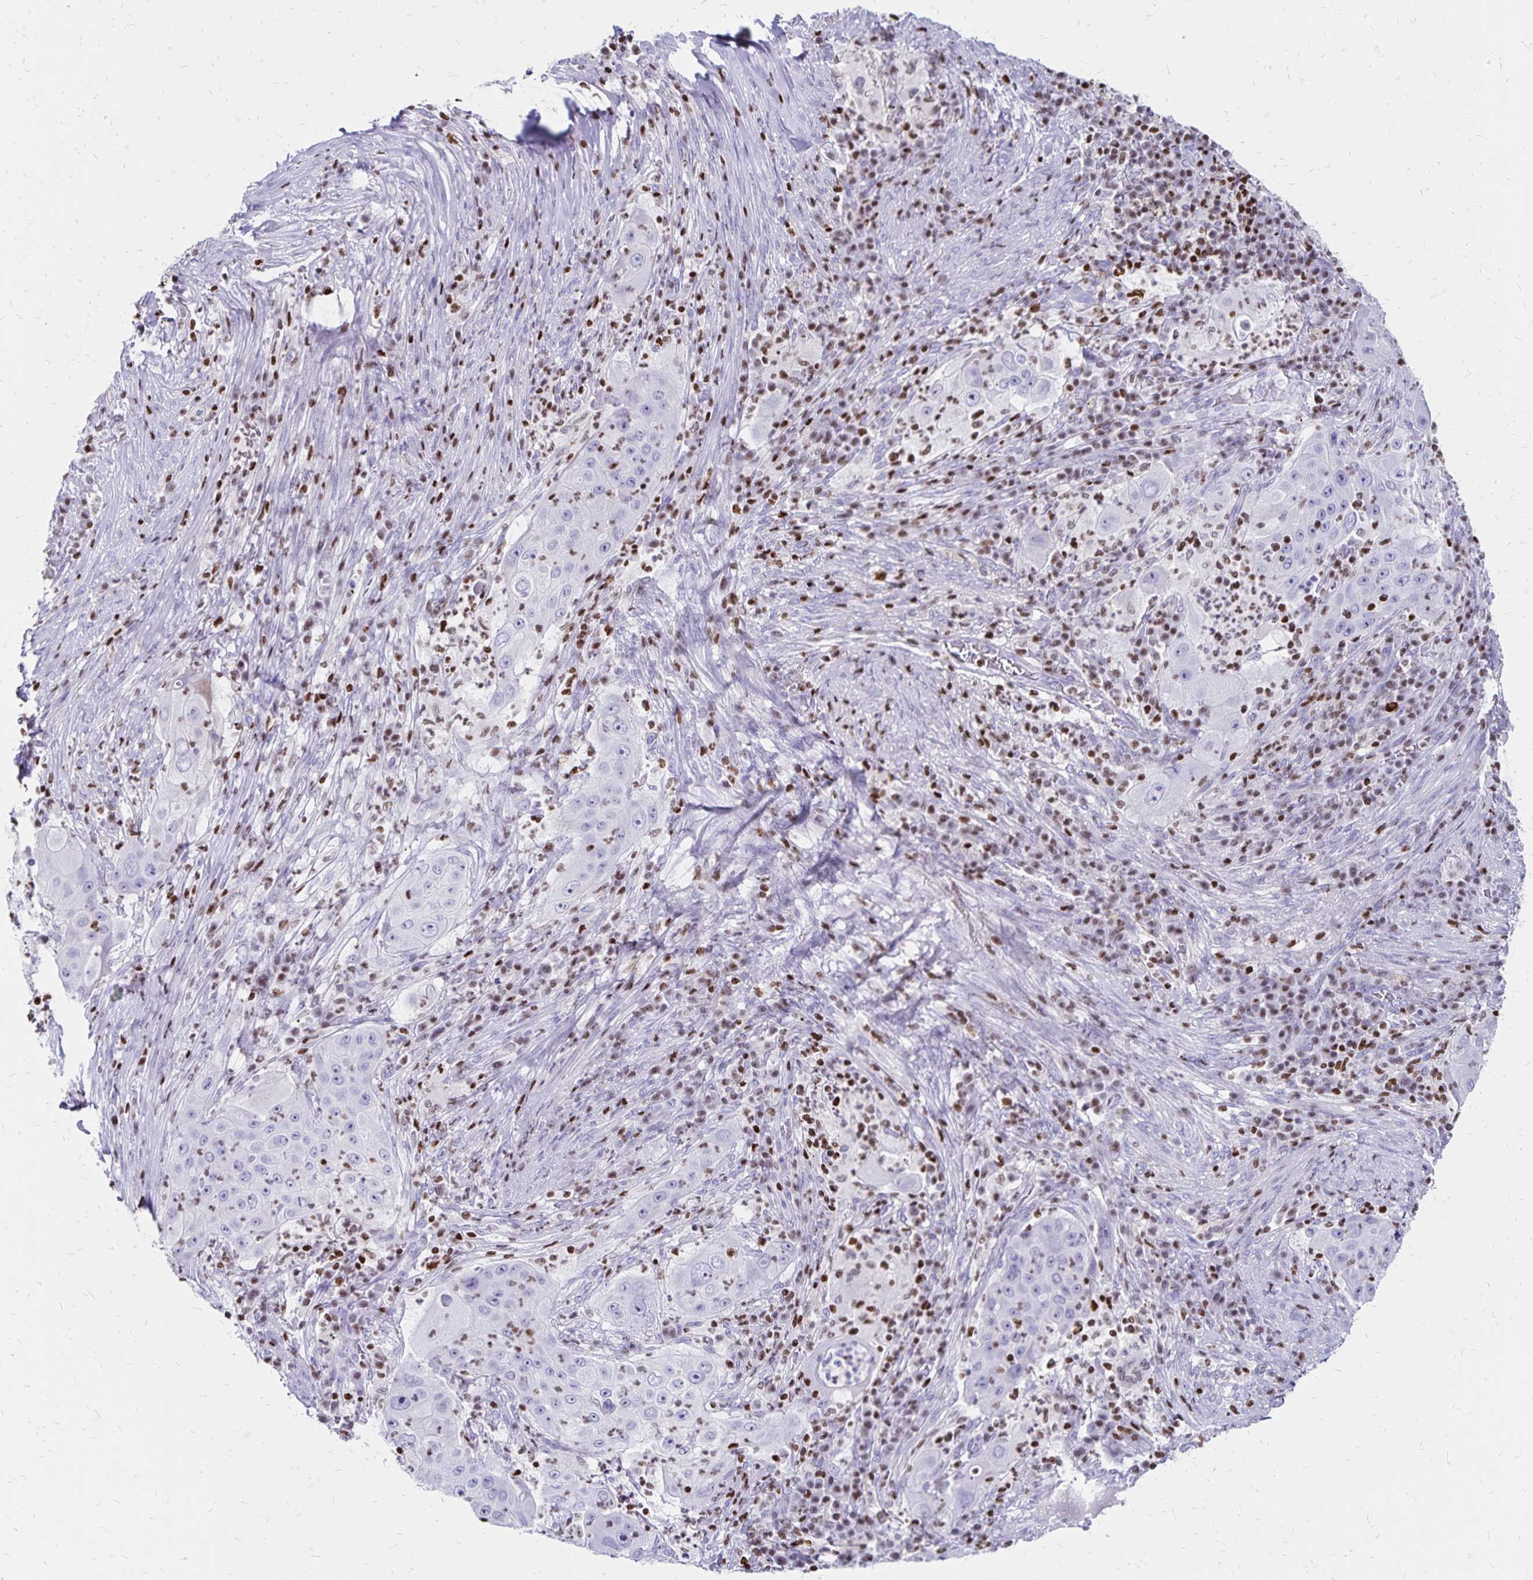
{"staining": {"intensity": "negative", "quantity": "none", "location": "none"}, "tissue": "lung cancer", "cell_type": "Tumor cells", "image_type": "cancer", "snomed": [{"axis": "morphology", "description": "Squamous cell carcinoma, NOS"}, {"axis": "topography", "description": "Lung"}], "caption": "Micrograph shows no significant protein expression in tumor cells of squamous cell carcinoma (lung). The staining is performed using DAB brown chromogen with nuclei counter-stained in using hematoxylin.", "gene": "IKZF1", "patient": {"sex": "female", "age": 59}}